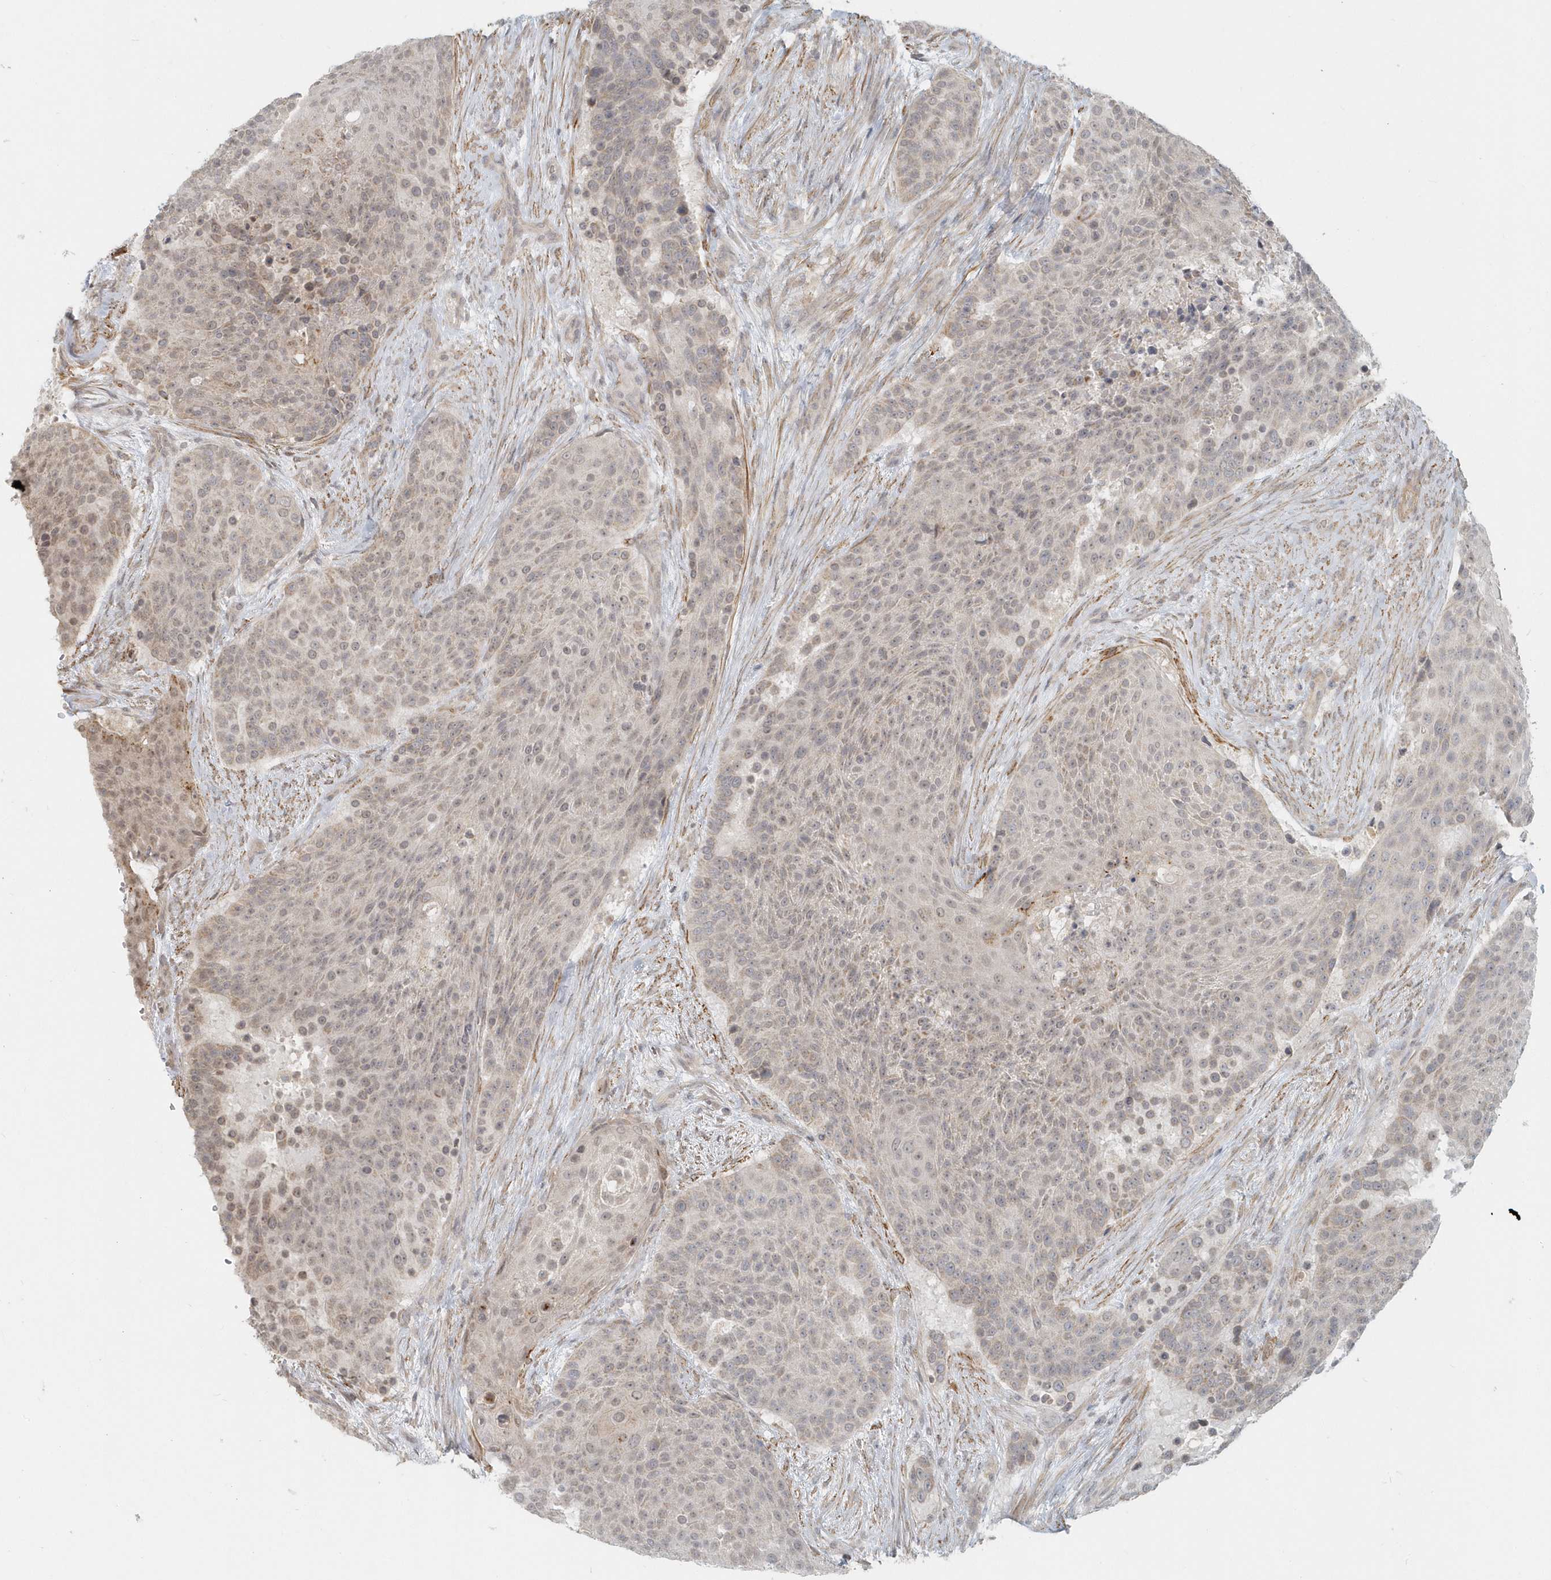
{"staining": {"intensity": "weak", "quantity": "<25%", "location": "nuclear"}, "tissue": "urothelial cancer", "cell_type": "Tumor cells", "image_type": "cancer", "snomed": [{"axis": "morphology", "description": "Urothelial carcinoma, High grade"}, {"axis": "topography", "description": "Urinary bladder"}], "caption": "There is no significant expression in tumor cells of urothelial cancer.", "gene": "NAPB", "patient": {"sex": "female", "age": 63}}